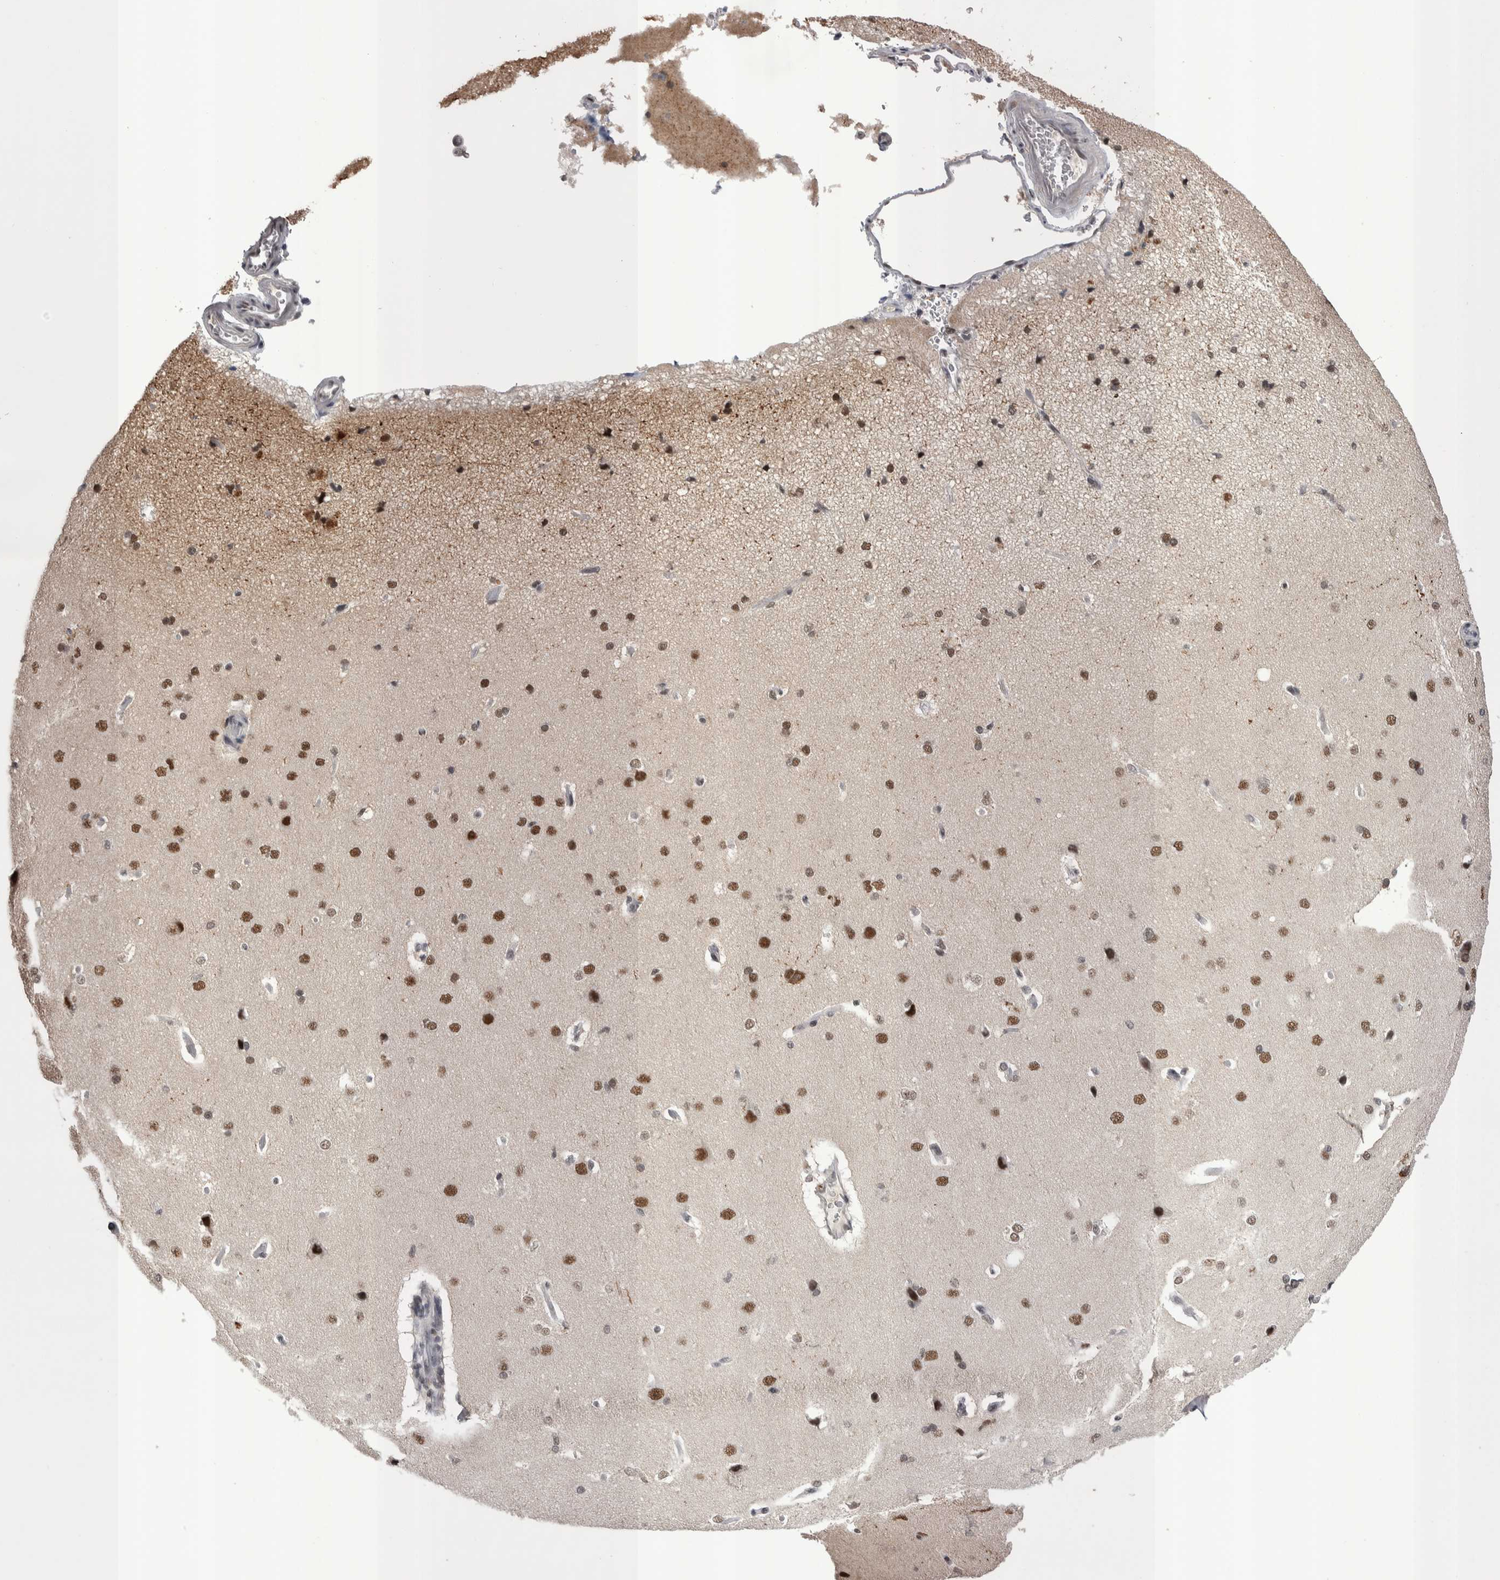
{"staining": {"intensity": "moderate", "quantity": ">75%", "location": "nuclear"}, "tissue": "cerebral cortex", "cell_type": "Endothelial cells", "image_type": "normal", "snomed": [{"axis": "morphology", "description": "Normal tissue, NOS"}, {"axis": "topography", "description": "Cerebral cortex"}], "caption": "Cerebral cortex stained for a protein displays moderate nuclear positivity in endothelial cells. (brown staining indicates protein expression, while blue staining denotes nuclei).", "gene": "DMTF1", "patient": {"sex": "male", "age": 62}}